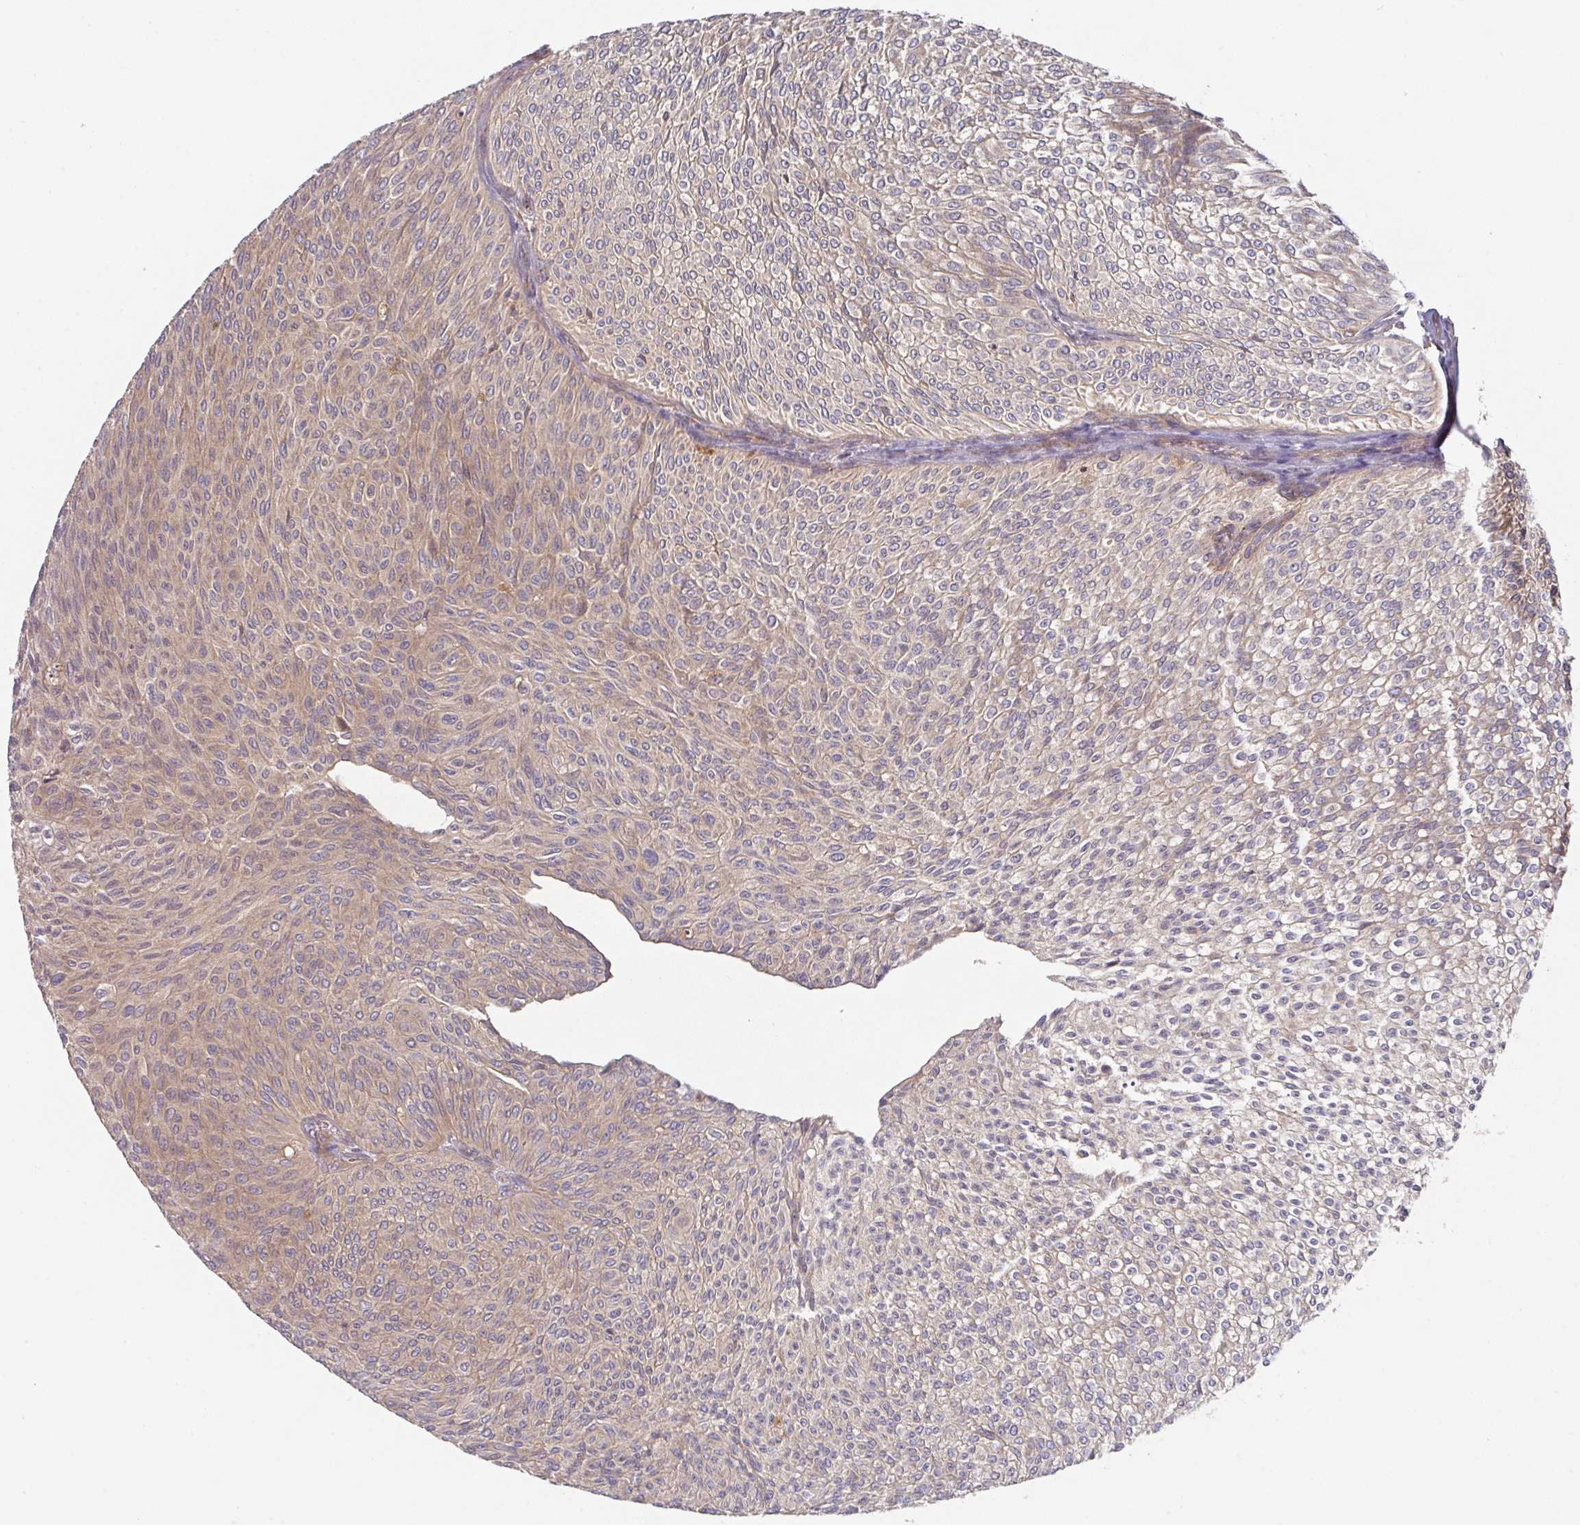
{"staining": {"intensity": "weak", "quantity": "25%-75%", "location": "cytoplasmic/membranous"}, "tissue": "urothelial cancer", "cell_type": "Tumor cells", "image_type": "cancer", "snomed": [{"axis": "morphology", "description": "Urothelial carcinoma, Low grade"}, {"axis": "topography", "description": "Urinary bladder"}], "caption": "Low-grade urothelial carcinoma was stained to show a protein in brown. There is low levels of weak cytoplasmic/membranous staining in approximately 25%-75% of tumor cells.", "gene": "TRIM14", "patient": {"sex": "male", "age": 91}}